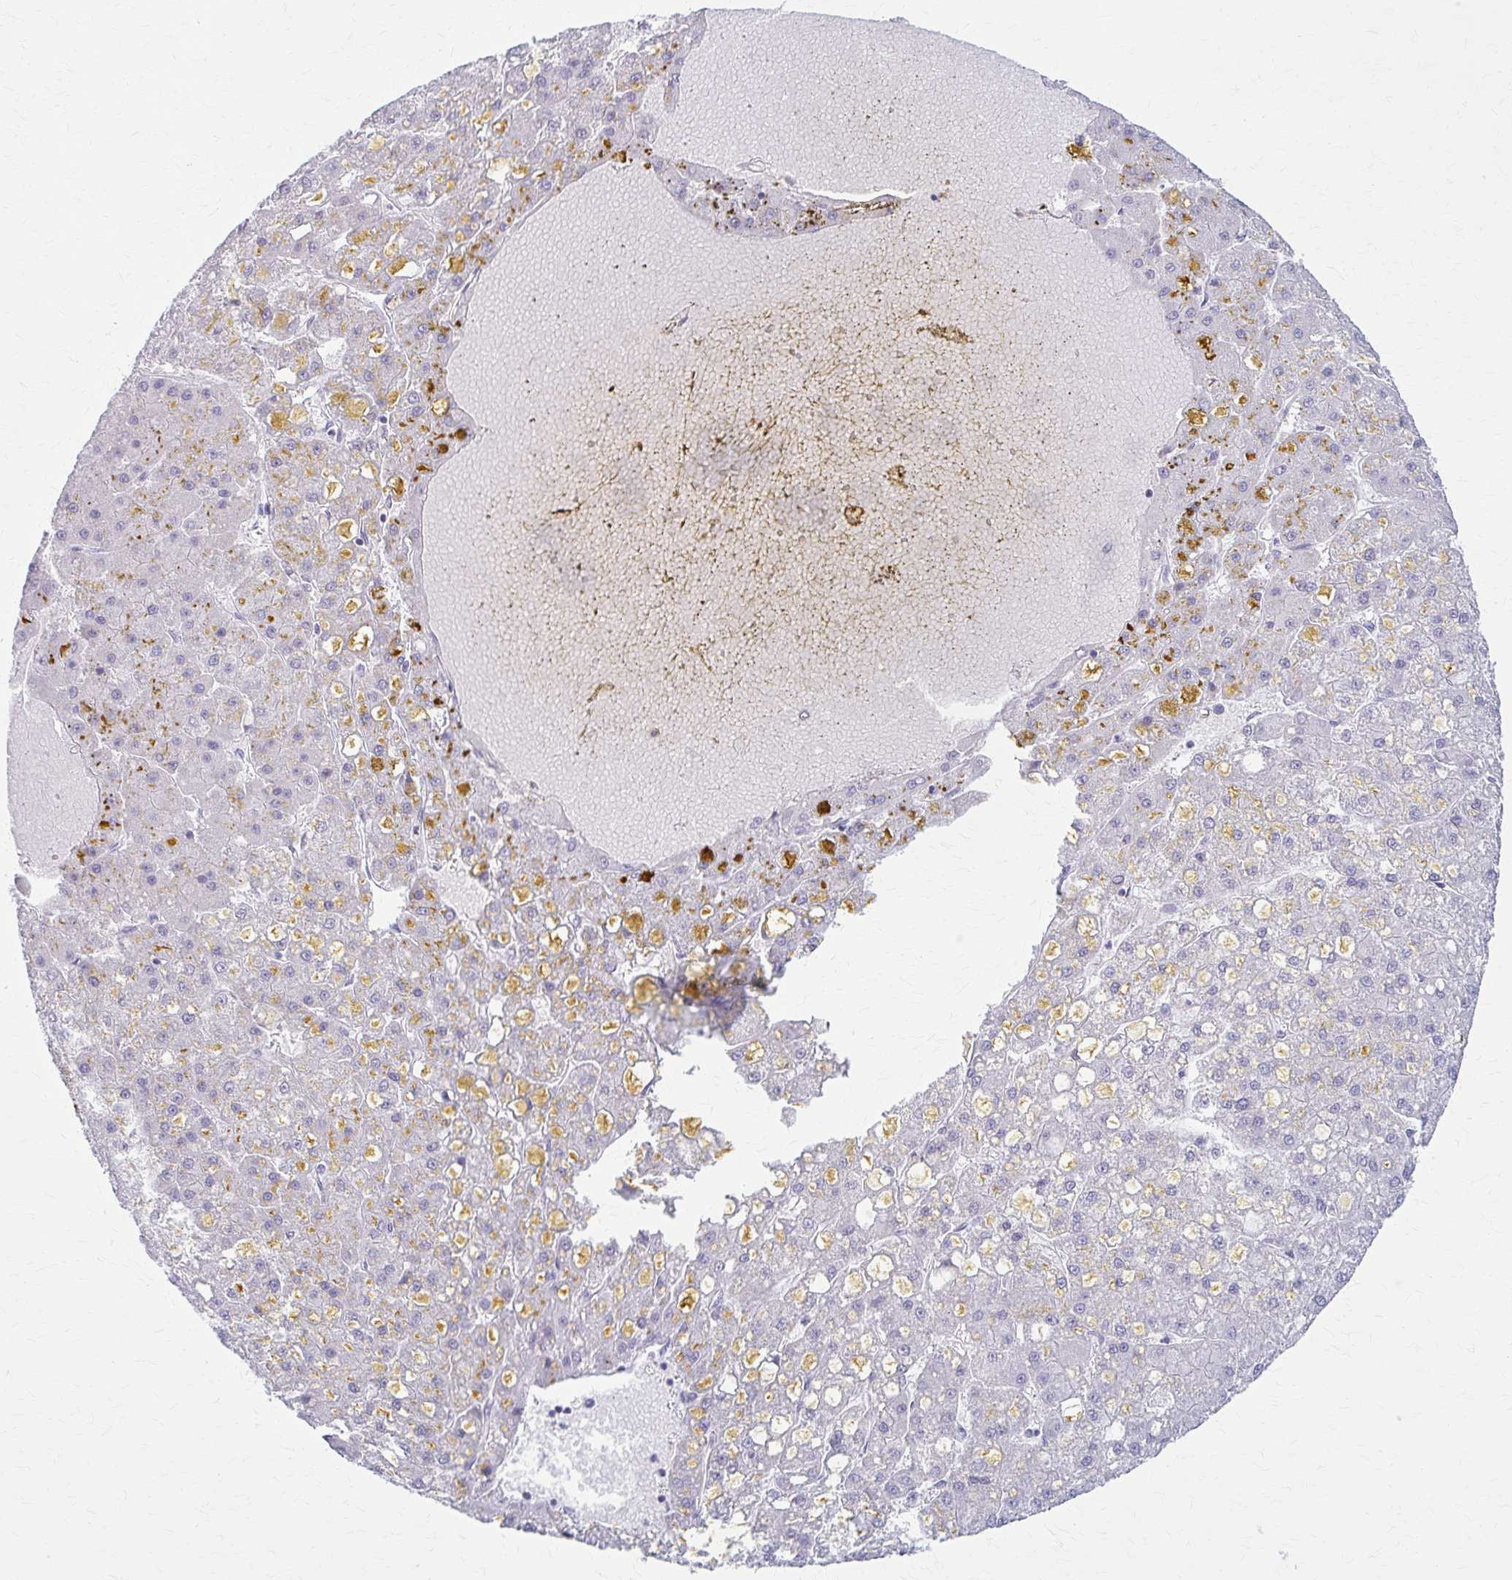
{"staining": {"intensity": "negative", "quantity": "none", "location": "none"}, "tissue": "liver cancer", "cell_type": "Tumor cells", "image_type": "cancer", "snomed": [{"axis": "morphology", "description": "Carcinoma, Hepatocellular, NOS"}, {"axis": "topography", "description": "Liver"}], "caption": "IHC image of liver cancer stained for a protein (brown), which exhibits no positivity in tumor cells. (Brightfield microscopy of DAB (3,3'-diaminobenzidine) IHC at high magnification).", "gene": "PRKRA", "patient": {"sex": "male", "age": 67}}